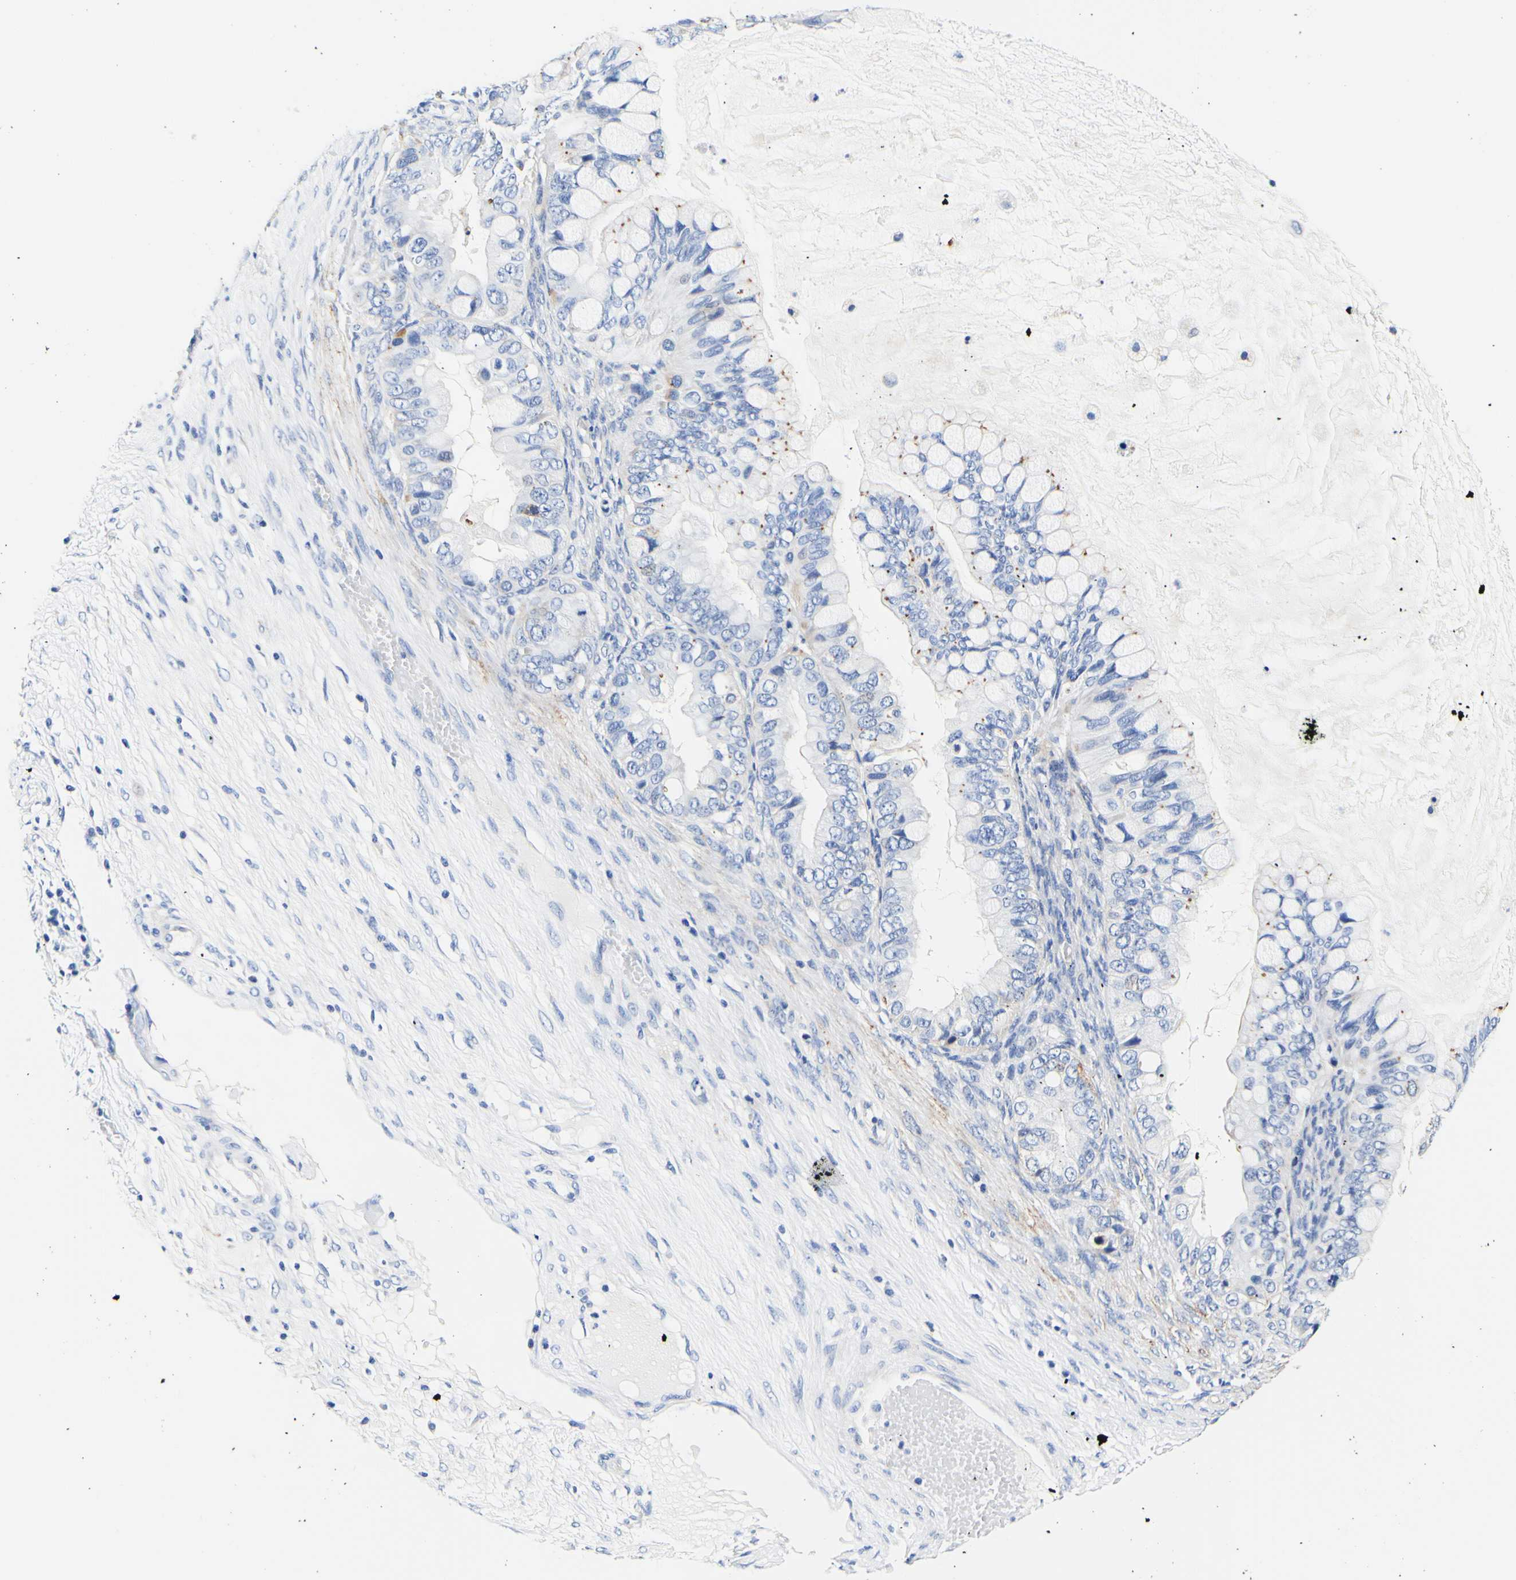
{"staining": {"intensity": "moderate", "quantity": "<25%", "location": "cytoplasmic/membranous"}, "tissue": "ovarian cancer", "cell_type": "Tumor cells", "image_type": "cancer", "snomed": [{"axis": "morphology", "description": "Cystadenocarcinoma, mucinous, NOS"}, {"axis": "topography", "description": "Ovary"}], "caption": "Immunohistochemical staining of human ovarian cancer exhibits low levels of moderate cytoplasmic/membranous staining in about <25% of tumor cells.", "gene": "CAMK4", "patient": {"sex": "female", "age": 80}}